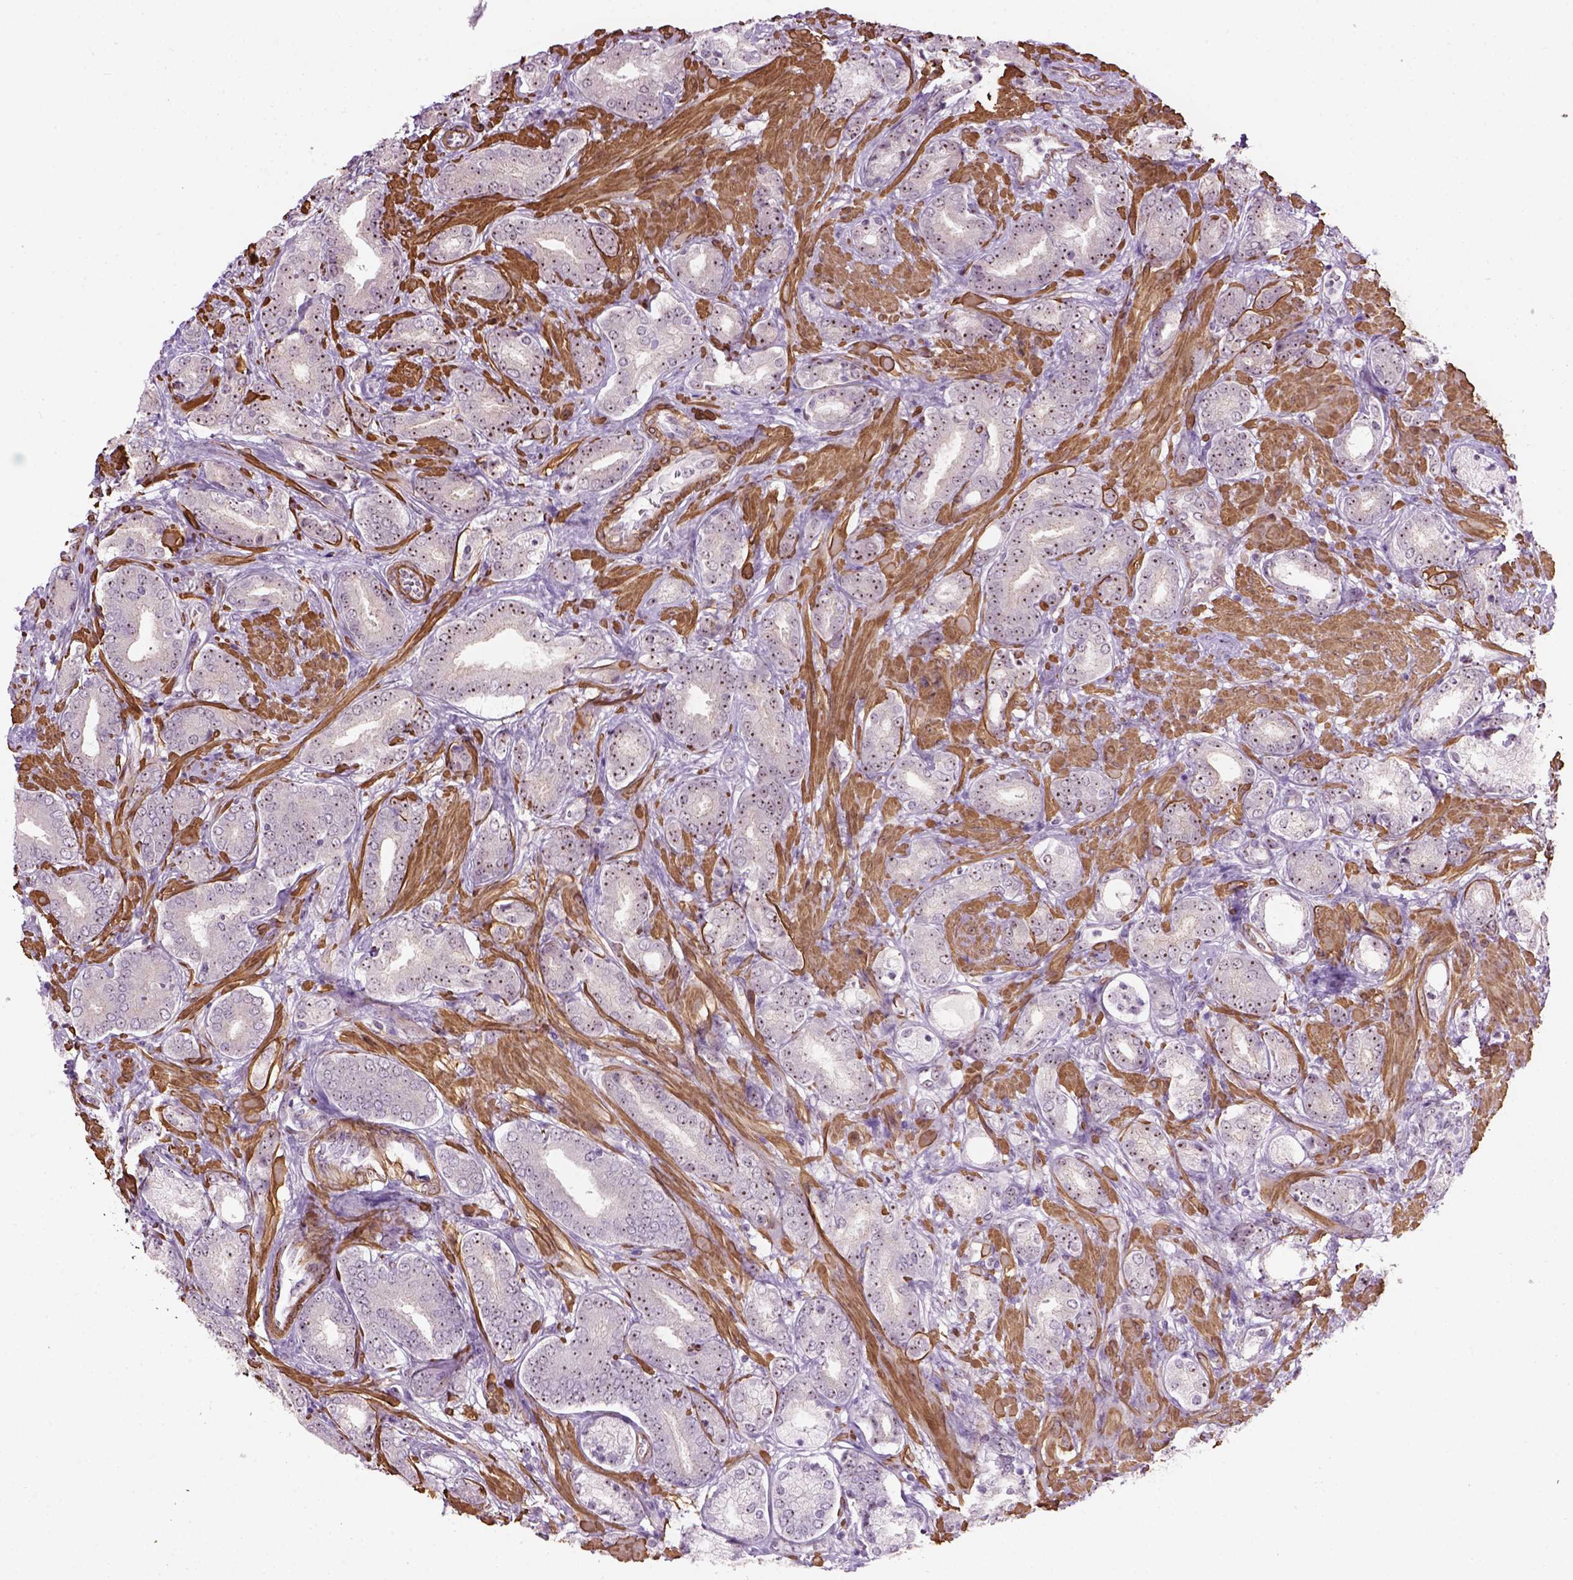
{"staining": {"intensity": "moderate", "quantity": ">75%", "location": "nuclear"}, "tissue": "prostate cancer", "cell_type": "Tumor cells", "image_type": "cancer", "snomed": [{"axis": "morphology", "description": "Adenocarcinoma, High grade"}, {"axis": "topography", "description": "Prostate"}], "caption": "The photomicrograph demonstrates immunohistochemical staining of prostate cancer (adenocarcinoma (high-grade)). There is moderate nuclear staining is present in about >75% of tumor cells.", "gene": "RRS1", "patient": {"sex": "male", "age": 56}}